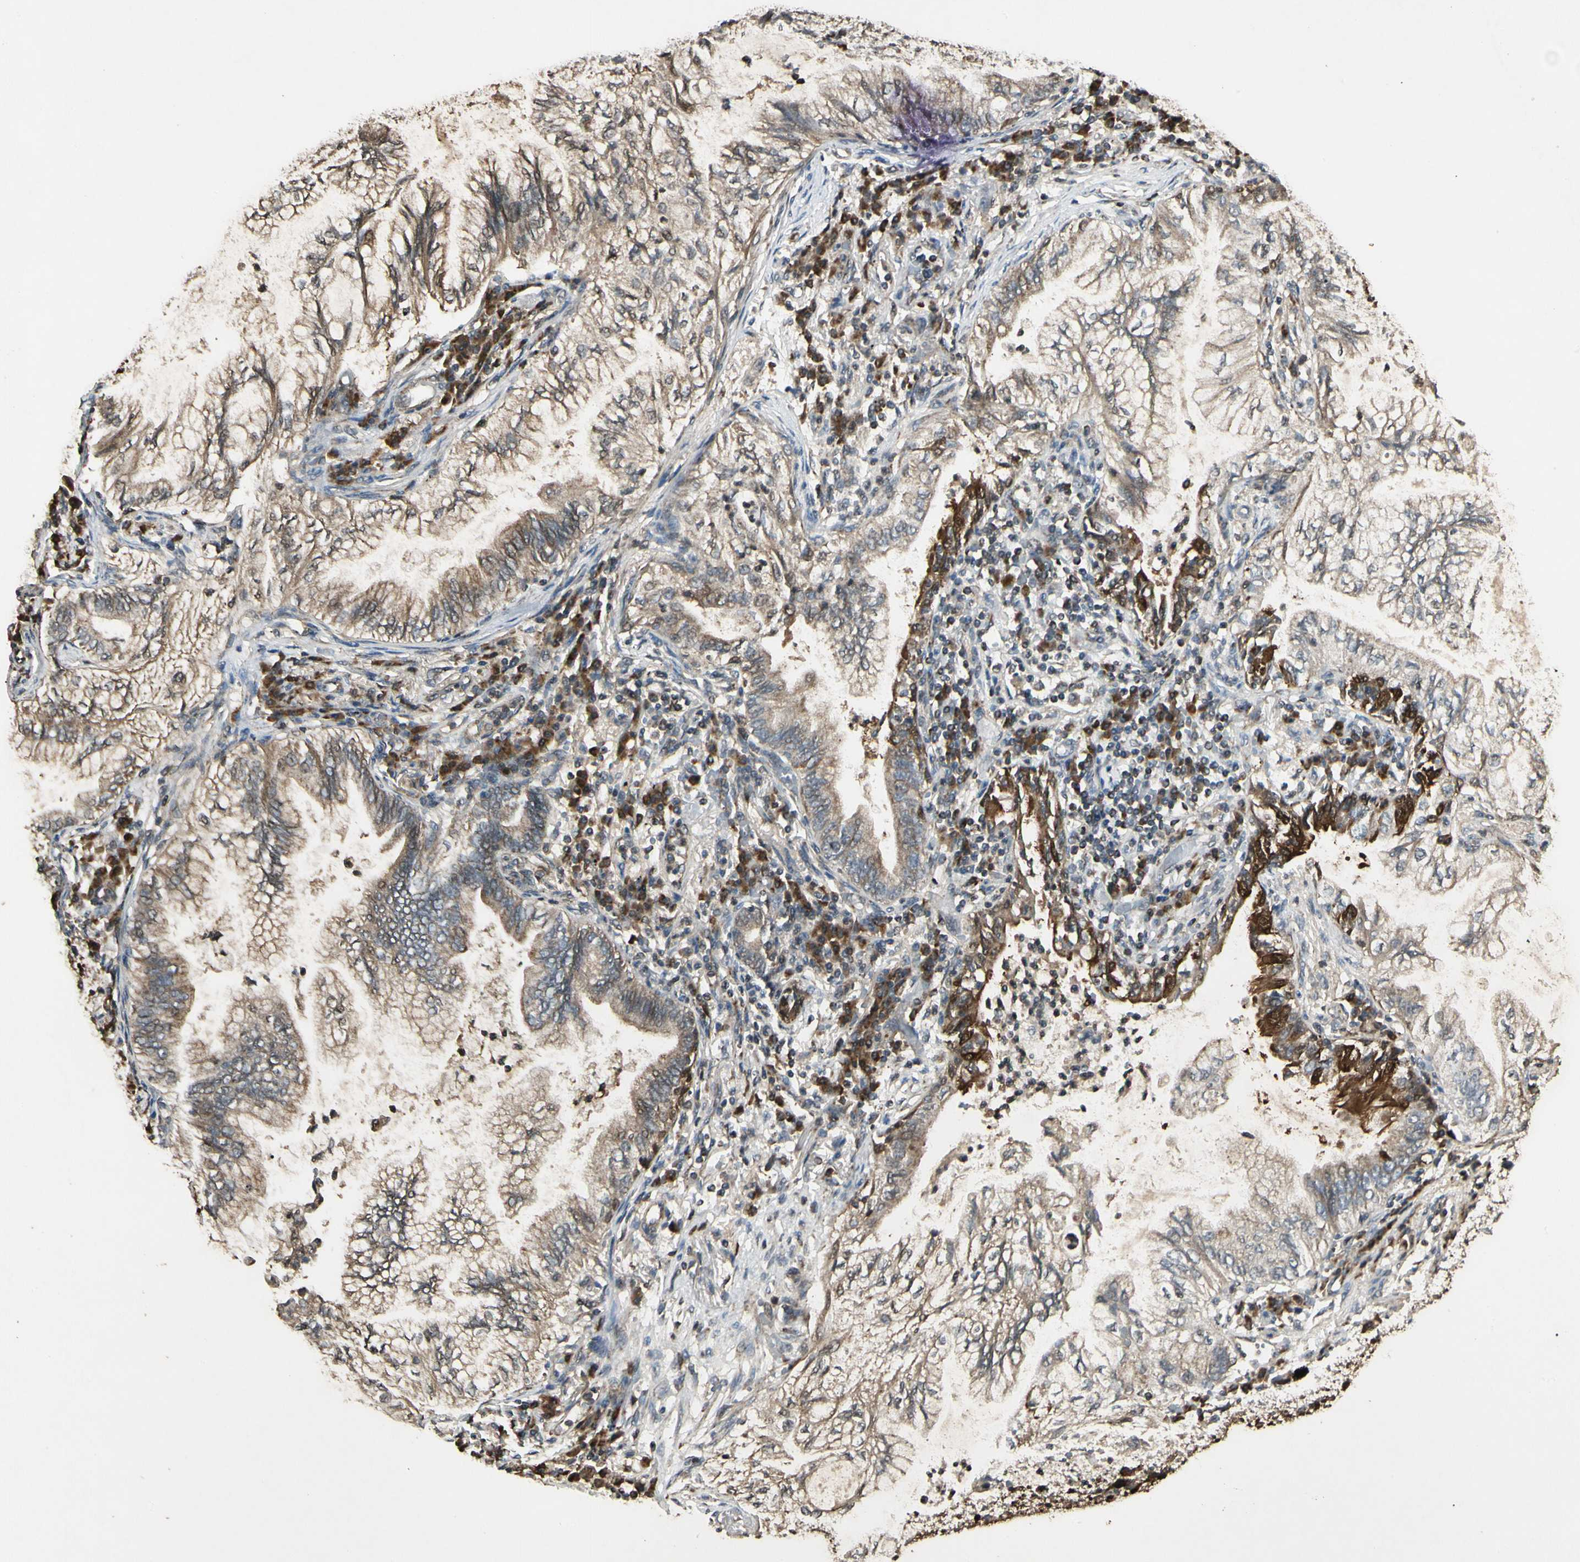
{"staining": {"intensity": "weak", "quantity": ">75%", "location": "cytoplasmic/membranous"}, "tissue": "lung cancer", "cell_type": "Tumor cells", "image_type": "cancer", "snomed": [{"axis": "morphology", "description": "Normal tissue, NOS"}, {"axis": "morphology", "description": "Adenocarcinoma, NOS"}, {"axis": "topography", "description": "Bronchus"}, {"axis": "topography", "description": "Lung"}], "caption": "Protein expression analysis of human lung cancer (adenocarcinoma) reveals weak cytoplasmic/membranous staining in about >75% of tumor cells. (brown staining indicates protein expression, while blue staining denotes nuclei).", "gene": "PRDX5", "patient": {"sex": "female", "age": 70}}